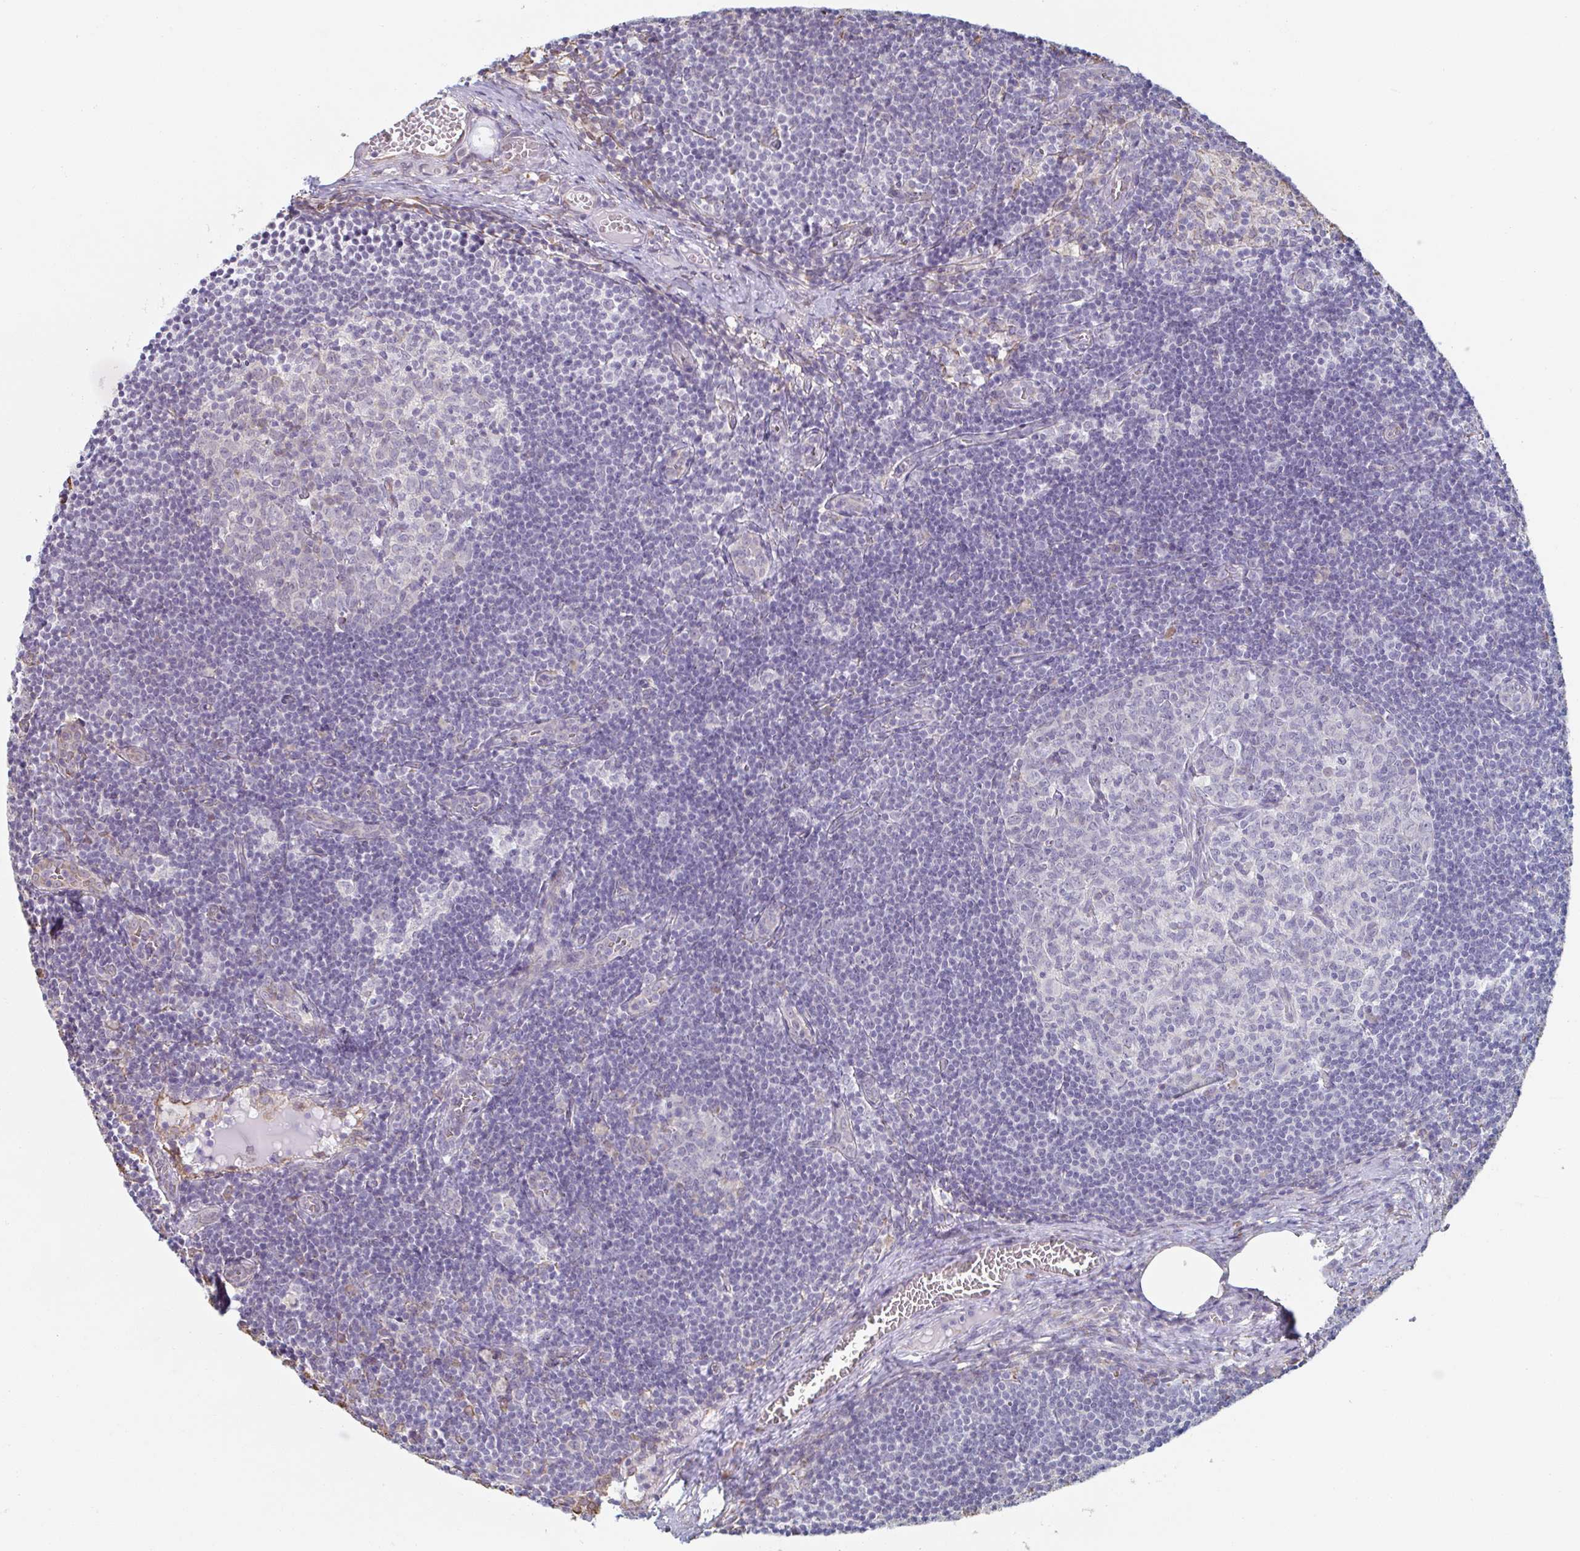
{"staining": {"intensity": "negative", "quantity": "none", "location": "none"}, "tissue": "lymph node", "cell_type": "Germinal center cells", "image_type": "normal", "snomed": [{"axis": "morphology", "description": "Normal tissue, NOS"}, {"axis": "topography", "description": "Lymph node"}], "caption": "The image demonstrates no staining of germinal center cells in normal lymph node.", "gene": "RAB5IF", "patient": {"sex": "female", "age": 31}}